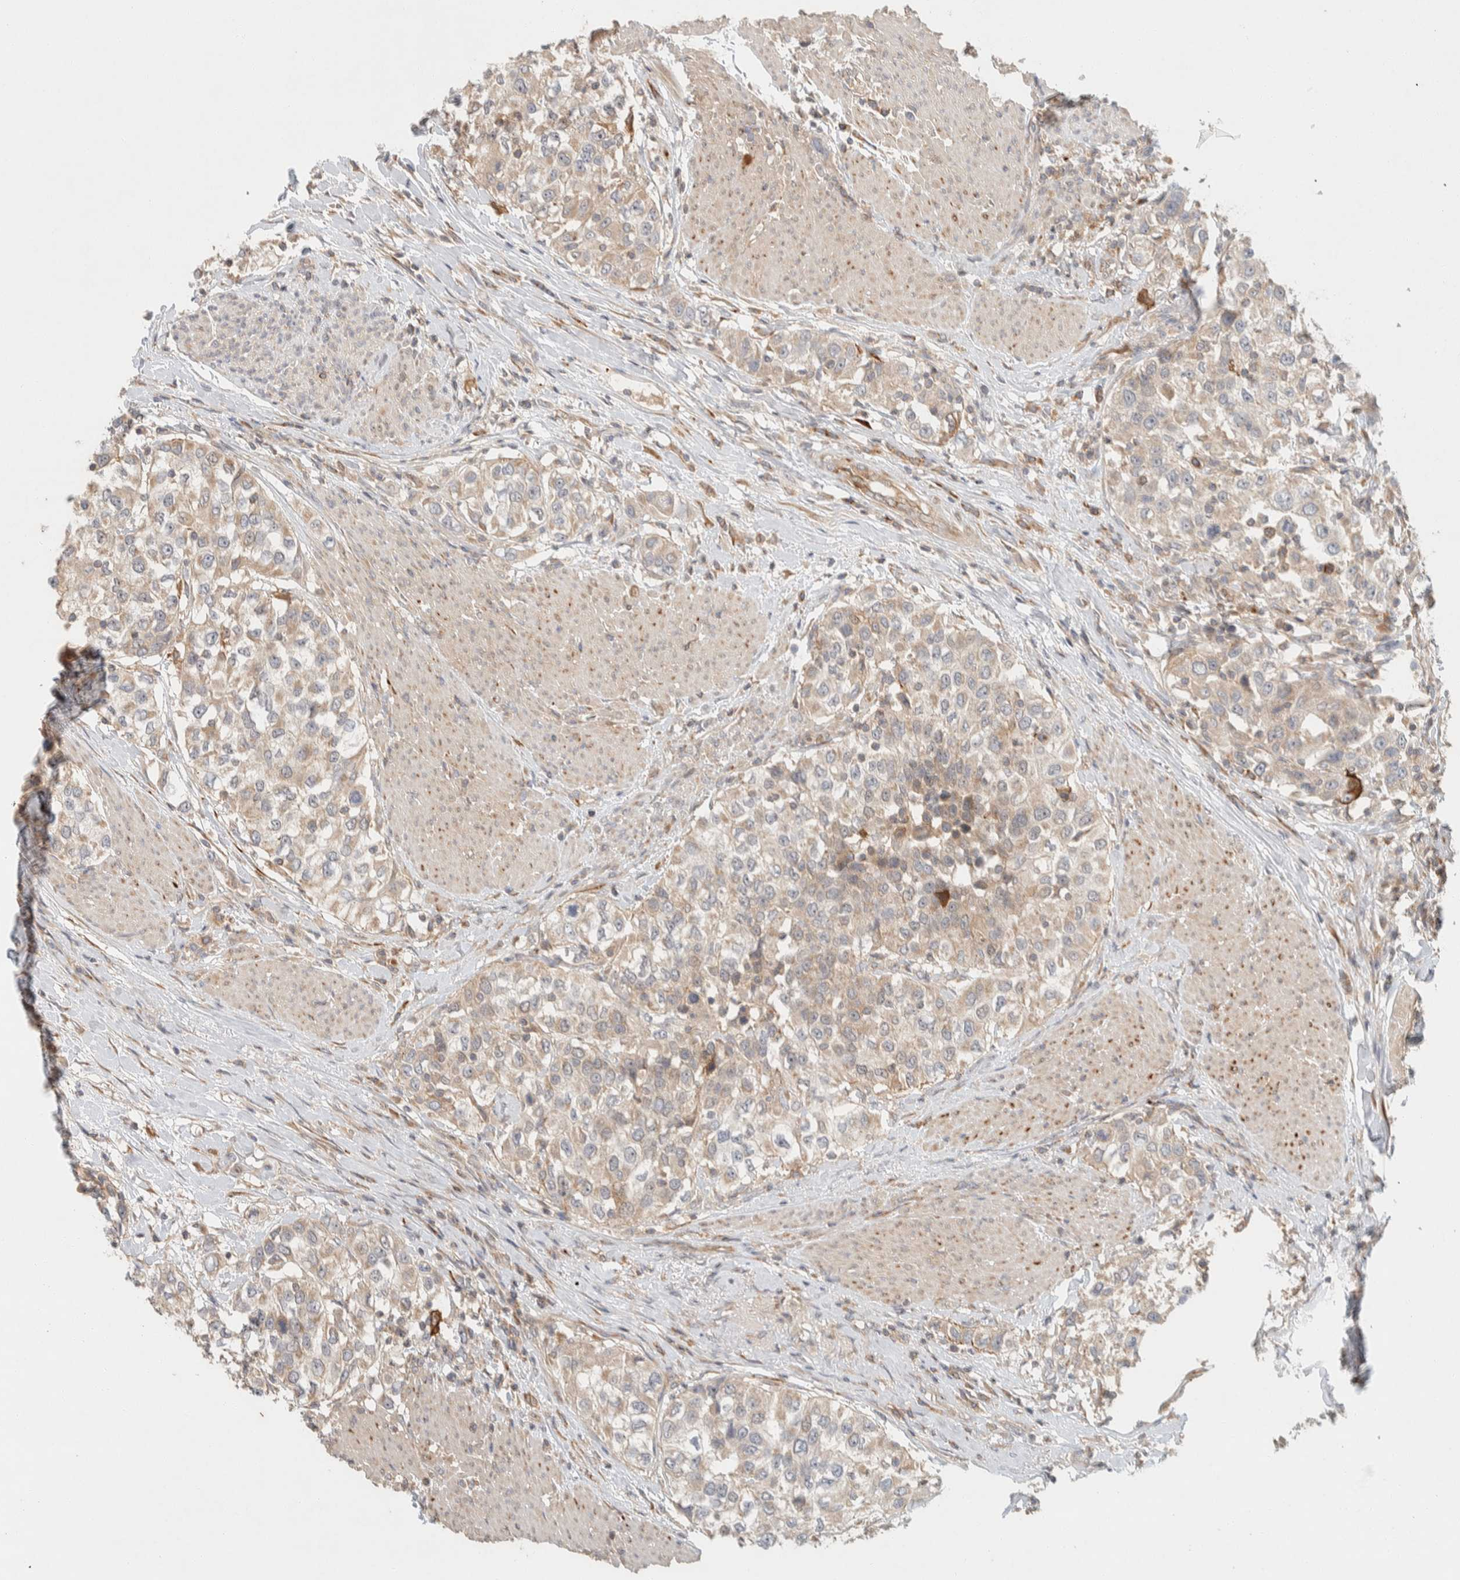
{"staining": {"intensity": "weak", "quantity": "<25%", "location": "cytoplasmic/membranous"}, "tissue": "urothelial cancer", "cell_type": "Tumor cells", "image_type": "cancer", "snomed": [{"axis": "morphology", "description": "Urothelial carcinoma, High grade"}, {"axis": "topography", "description": "Urinary bladder"}], "caption": "A high-resolution photomicrograph shows immunohistochemistry staining of urothelial cancer, which exhibits no significant staining in tumor cells.", "gene": "KIF9", "patient": {"sex": "female", "age": 80}}